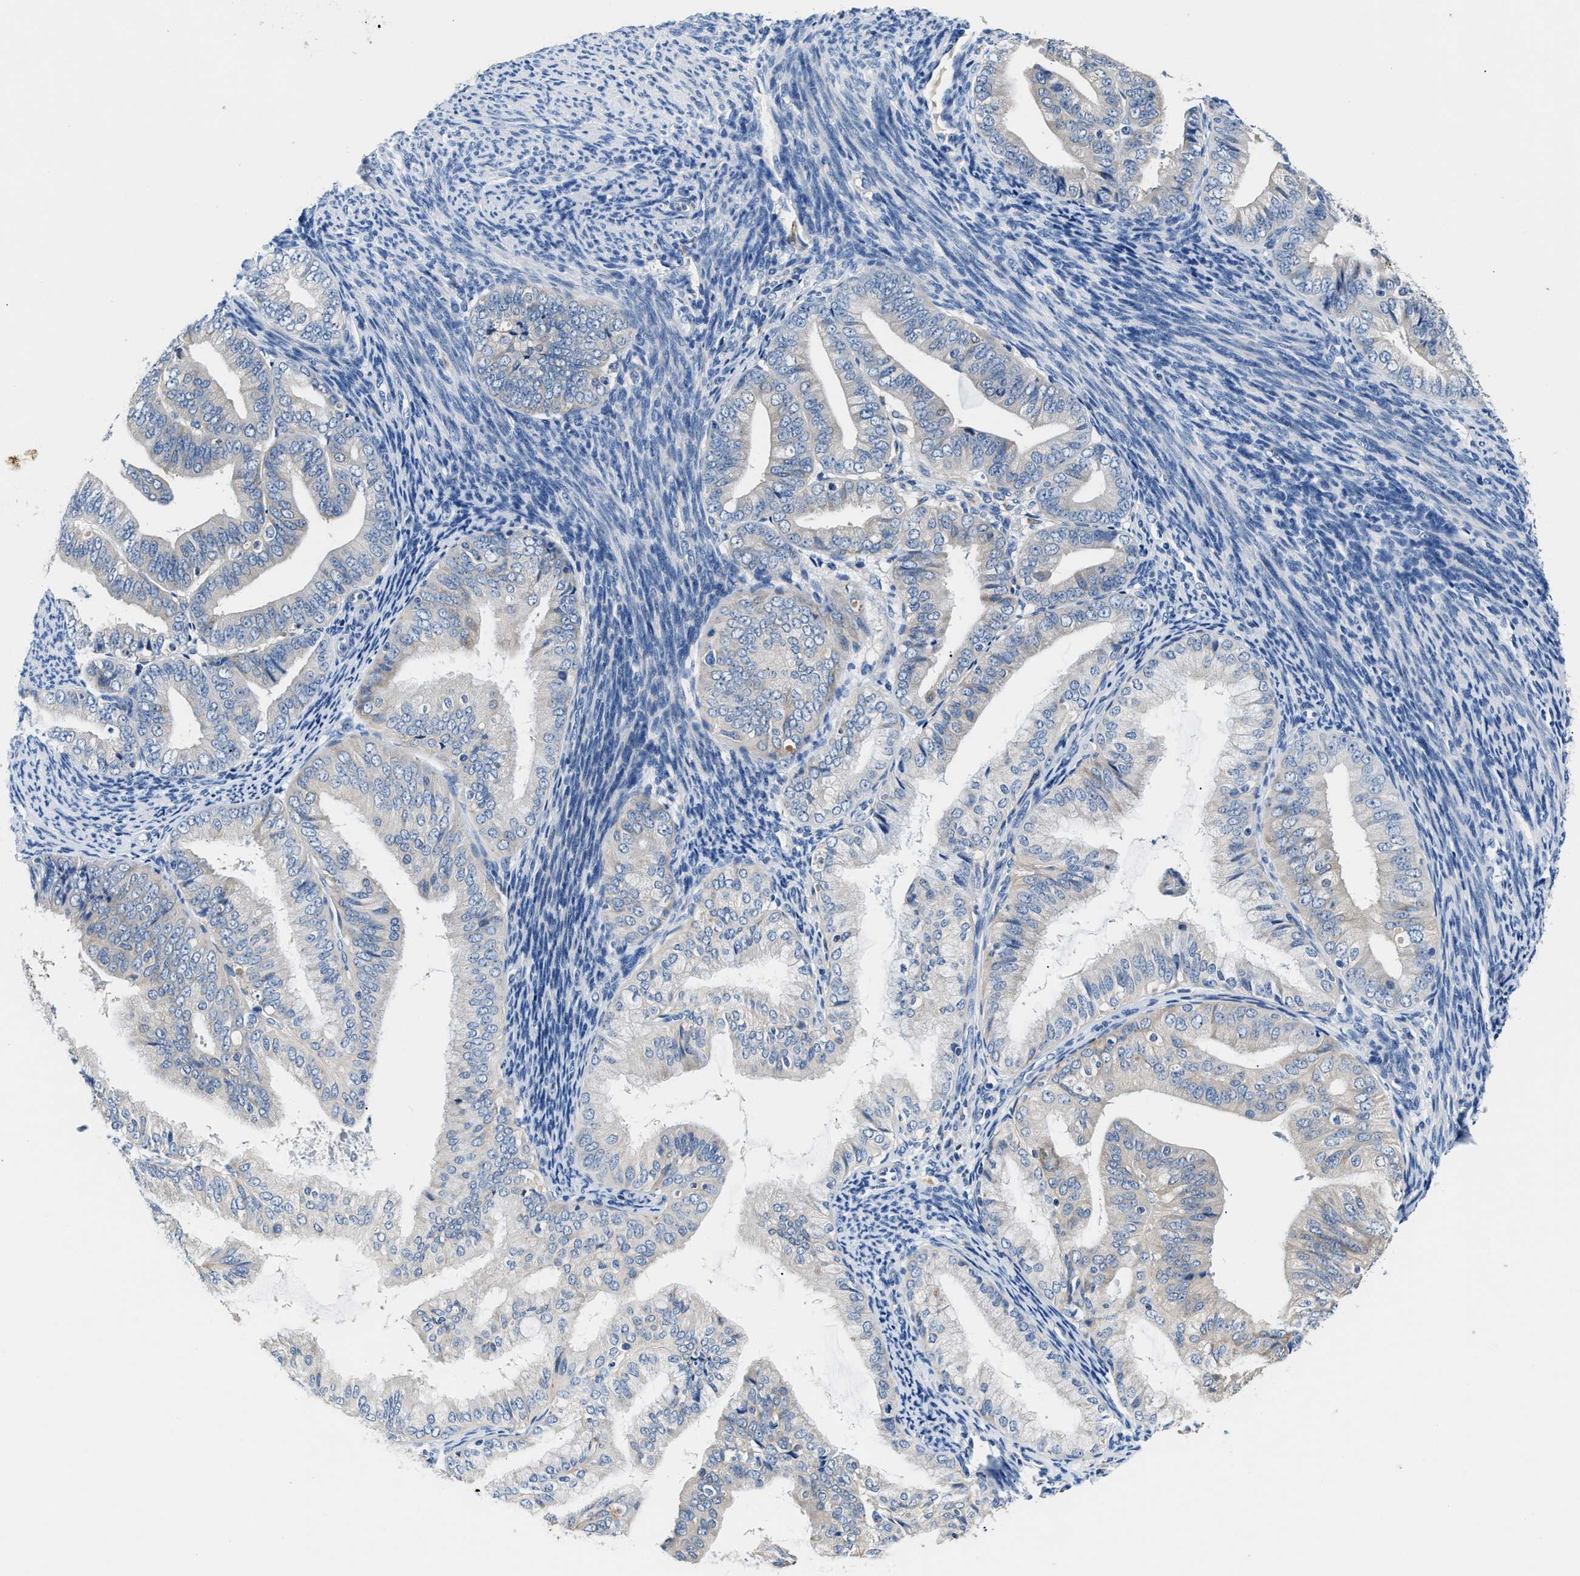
{"staining": {"intensity": "negative", "quantity": "none", "location": "none"}, "tissue": "endometrial cancer", "cell_type": "Tumor cells", "image_type": "cancer", "snomed": [{"axis": "morphology", "description": "Adenocarcinoma, NOS"}, {"axis": "topography", "description": "Endometrium"}], "caption": "Tumor cells show no significant staining in endometrial adenocarcinoma. (DAB immunohistochemistry, high magnification).", "gene": "TUT7", "patient": {"sex": "female", "age": 63}}